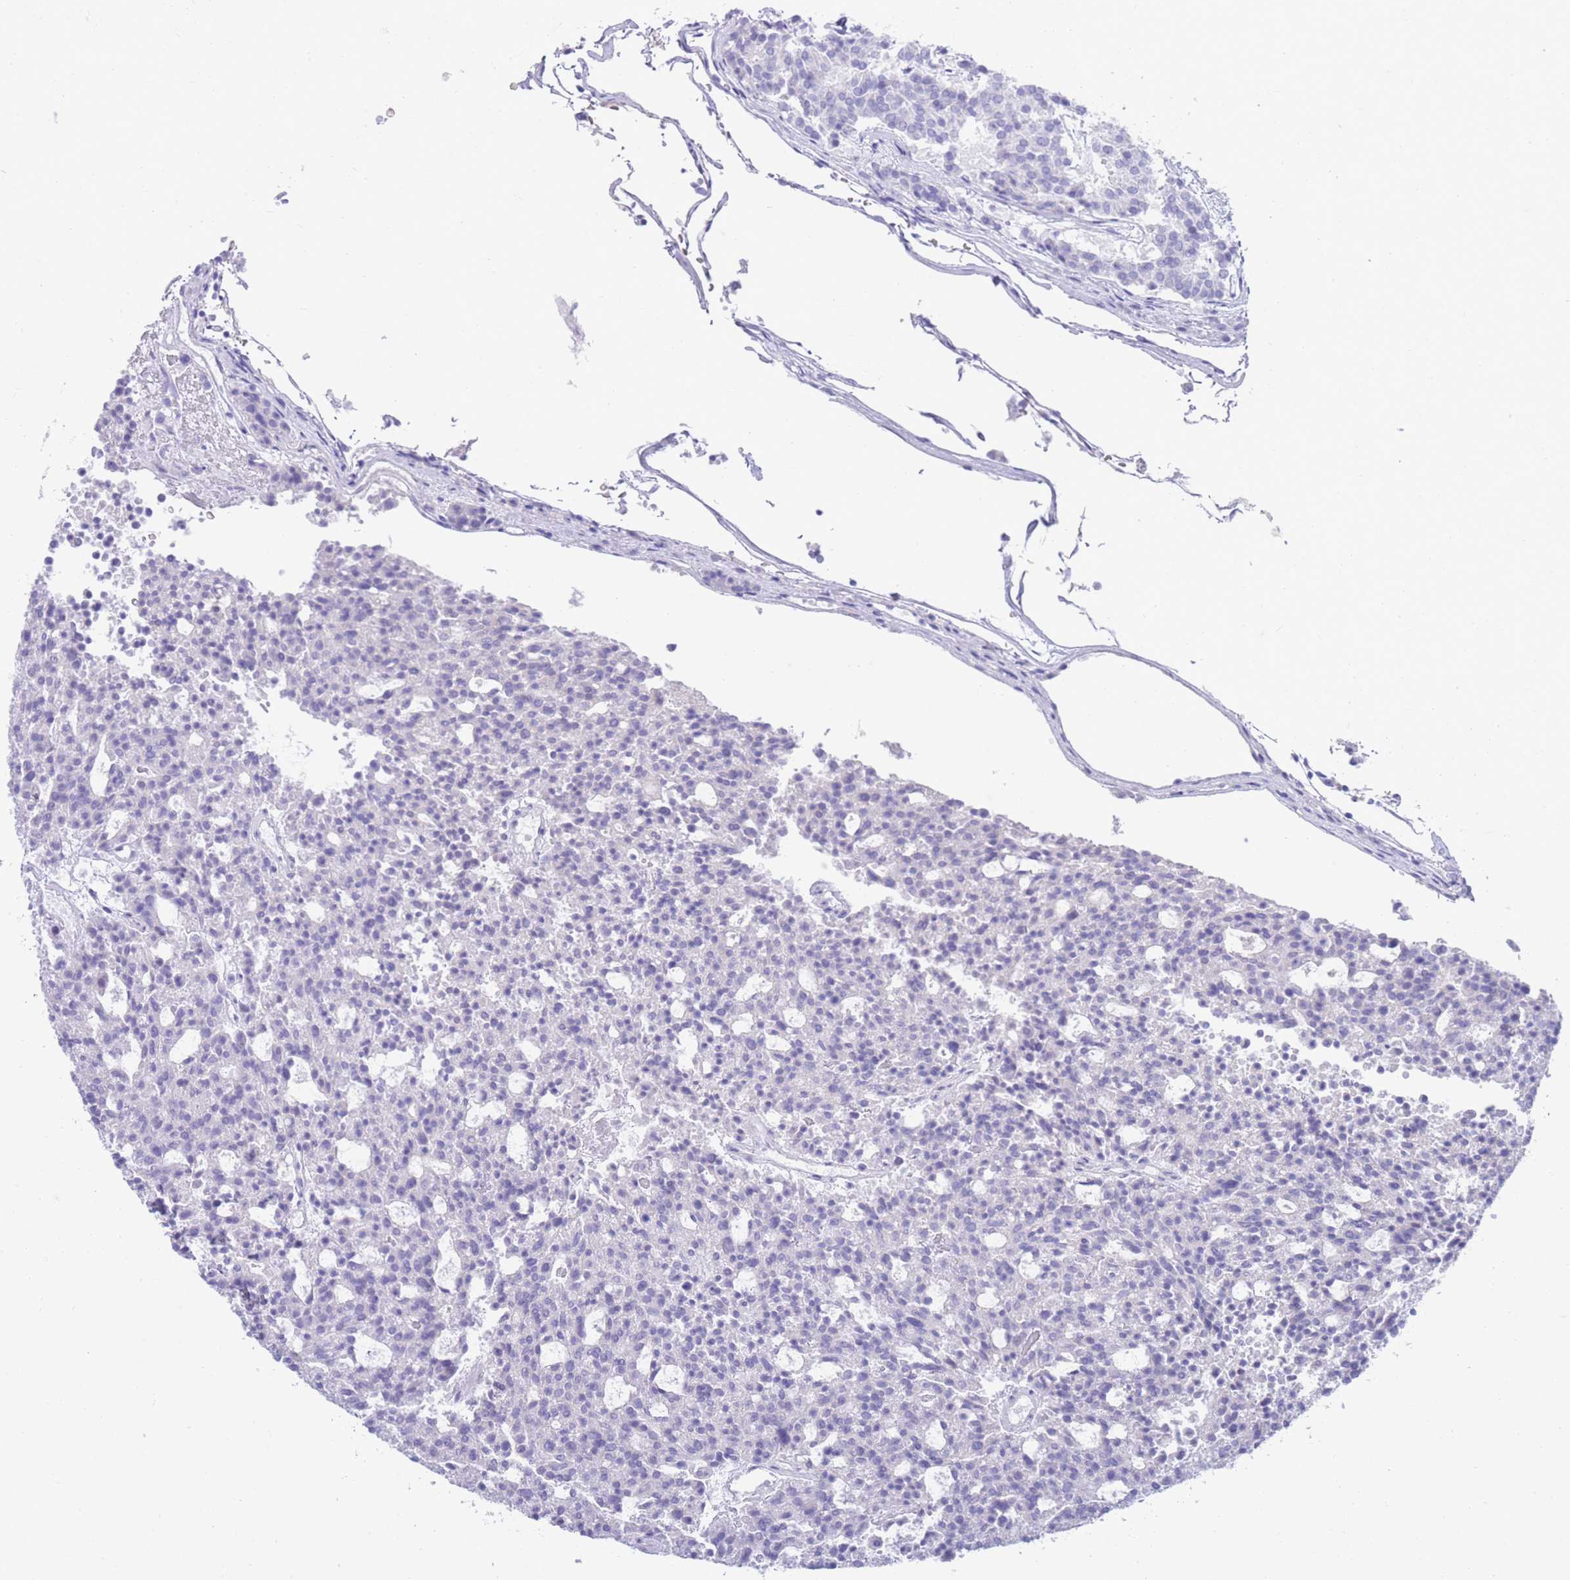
{"staining": {"intensity": "negative", "quantity": "none", "location": "none"}, "tissue": "carcinoid", "cell_type": "Tumor cells", "image_type": "cancer", "snomed": [{"axis": "morphology", "description": "Carcinoid, malignant, NOS"}, {"axis": "topography", "description": "Pancreas"}], "caption": "Immunohistochemistry (IHC) histopathology image of malignant carcinoid stained for a protein (brown), which shows no expression in tumor cells.", "gene": "LRRC37A", "patient": {"sex": "female", "age": 54}}